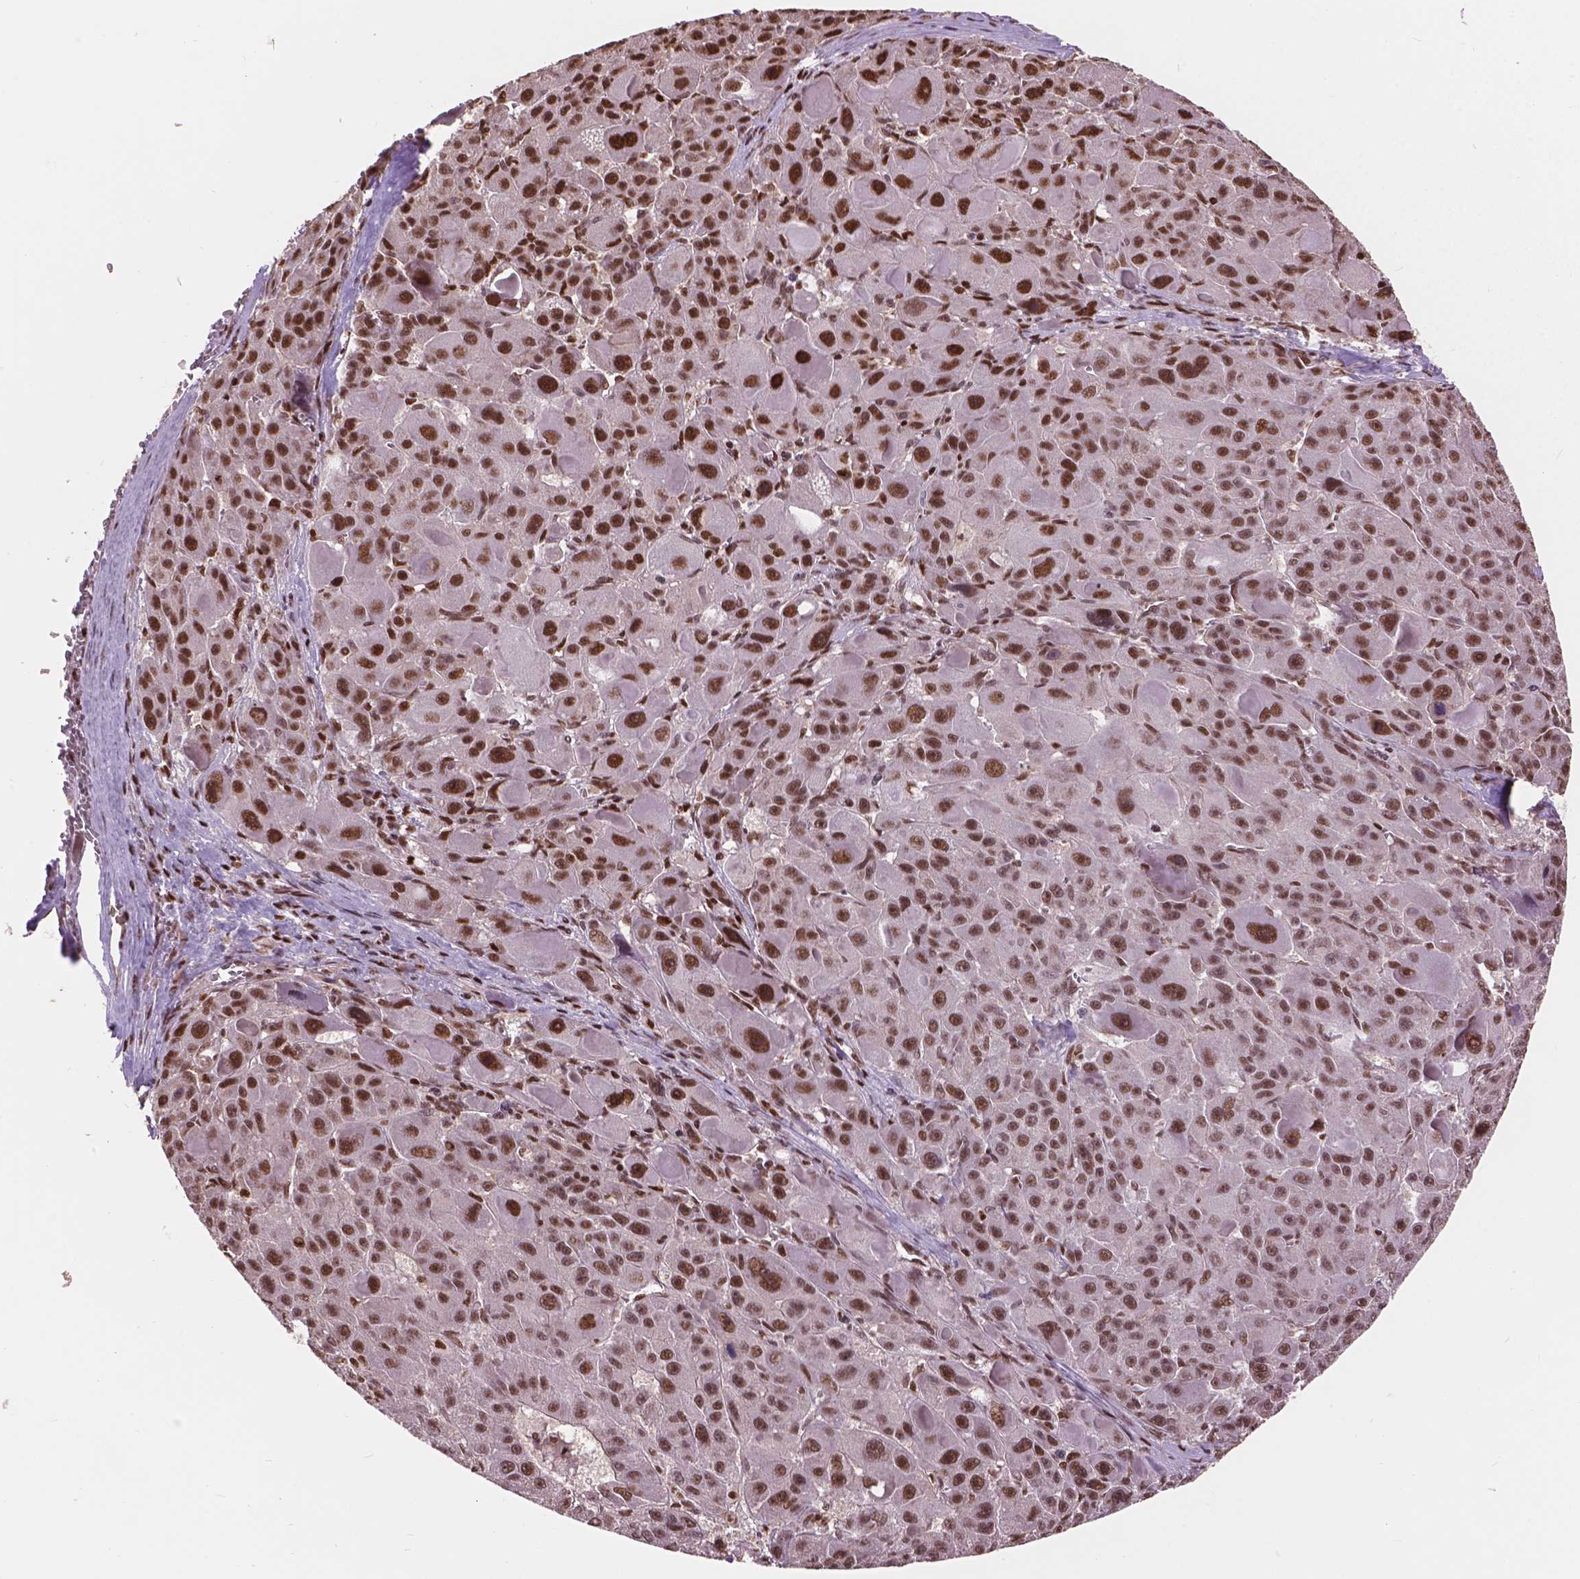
{"staining": {"intensity": "strong", "quantity": "25%-75%", "location": "nuclear"}, "tissue": "liver cancer", "cell_type": "Tumor cells", "image_type": "cancer", "snomed": [{"axis": "morphology", "description": "Carcinoma, Hepatocellular, NOS"}, {"axis": "topography", "description": "Liver"}], "caption": "This histopathology image reveals immunohistochemistry (IHC) staining of liver cancer (hepatocellular carcinoma), with high strong nuclear expression in approximately 25%-75% of tumor cells.", "gene": "ANP32B", "patient": {"sex": "male", "age": 76}}